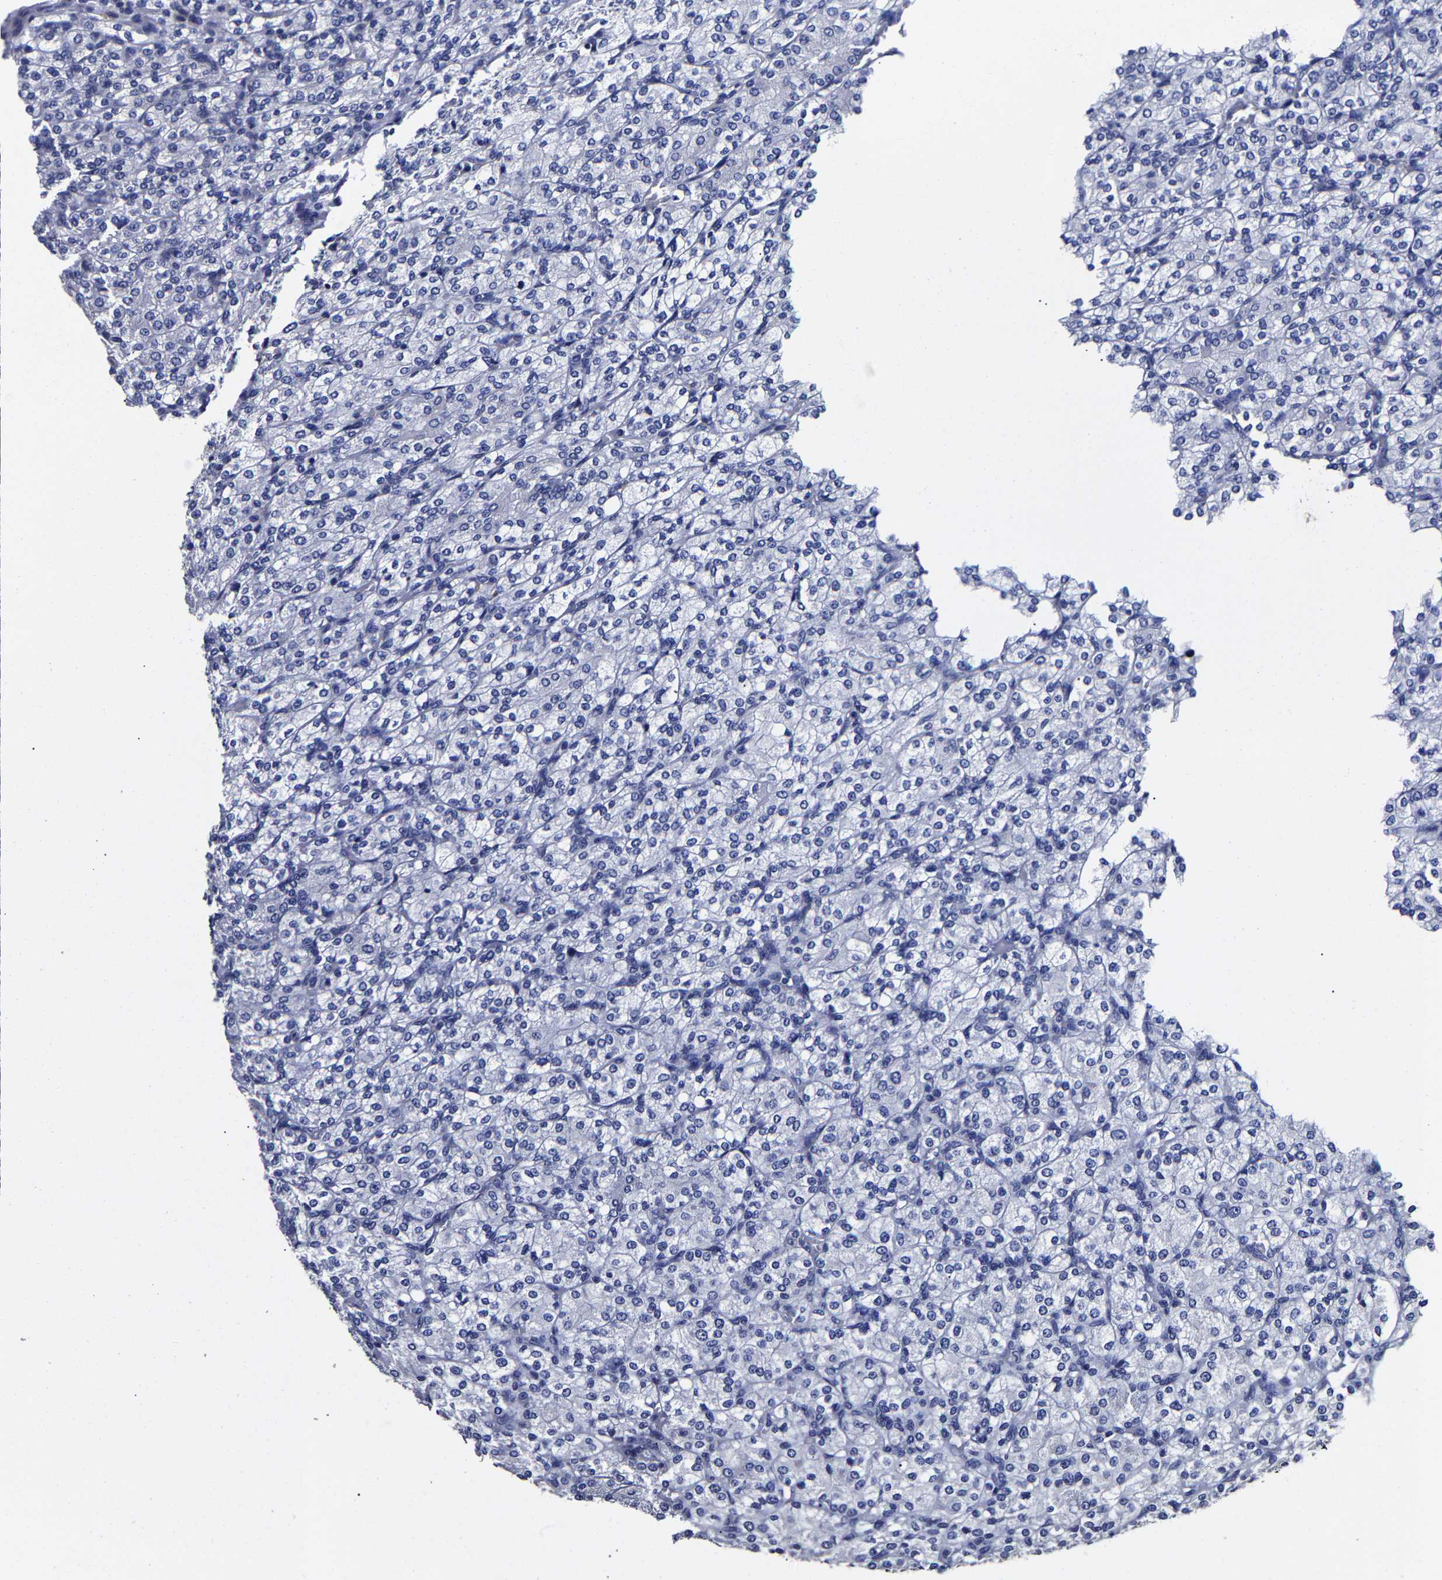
{"staining": {"intensity": "negative", "quantity": "none", "location": "none"}, "tissue": "renal cancer", "cell_type": "Tumor cells", "image_type": "cancer", "snomed": [{"axis": "morphology", "description": "Adenocarcinoma, NOS"}, {"axis": "topography", "description": "Kidney"}], "caption": "Micrograph shows no significant protein positivity in tumor cells of renal adenocarcinoma.", "gene": "AKAP4", "patient": {"sex": "male", "age": 77}}